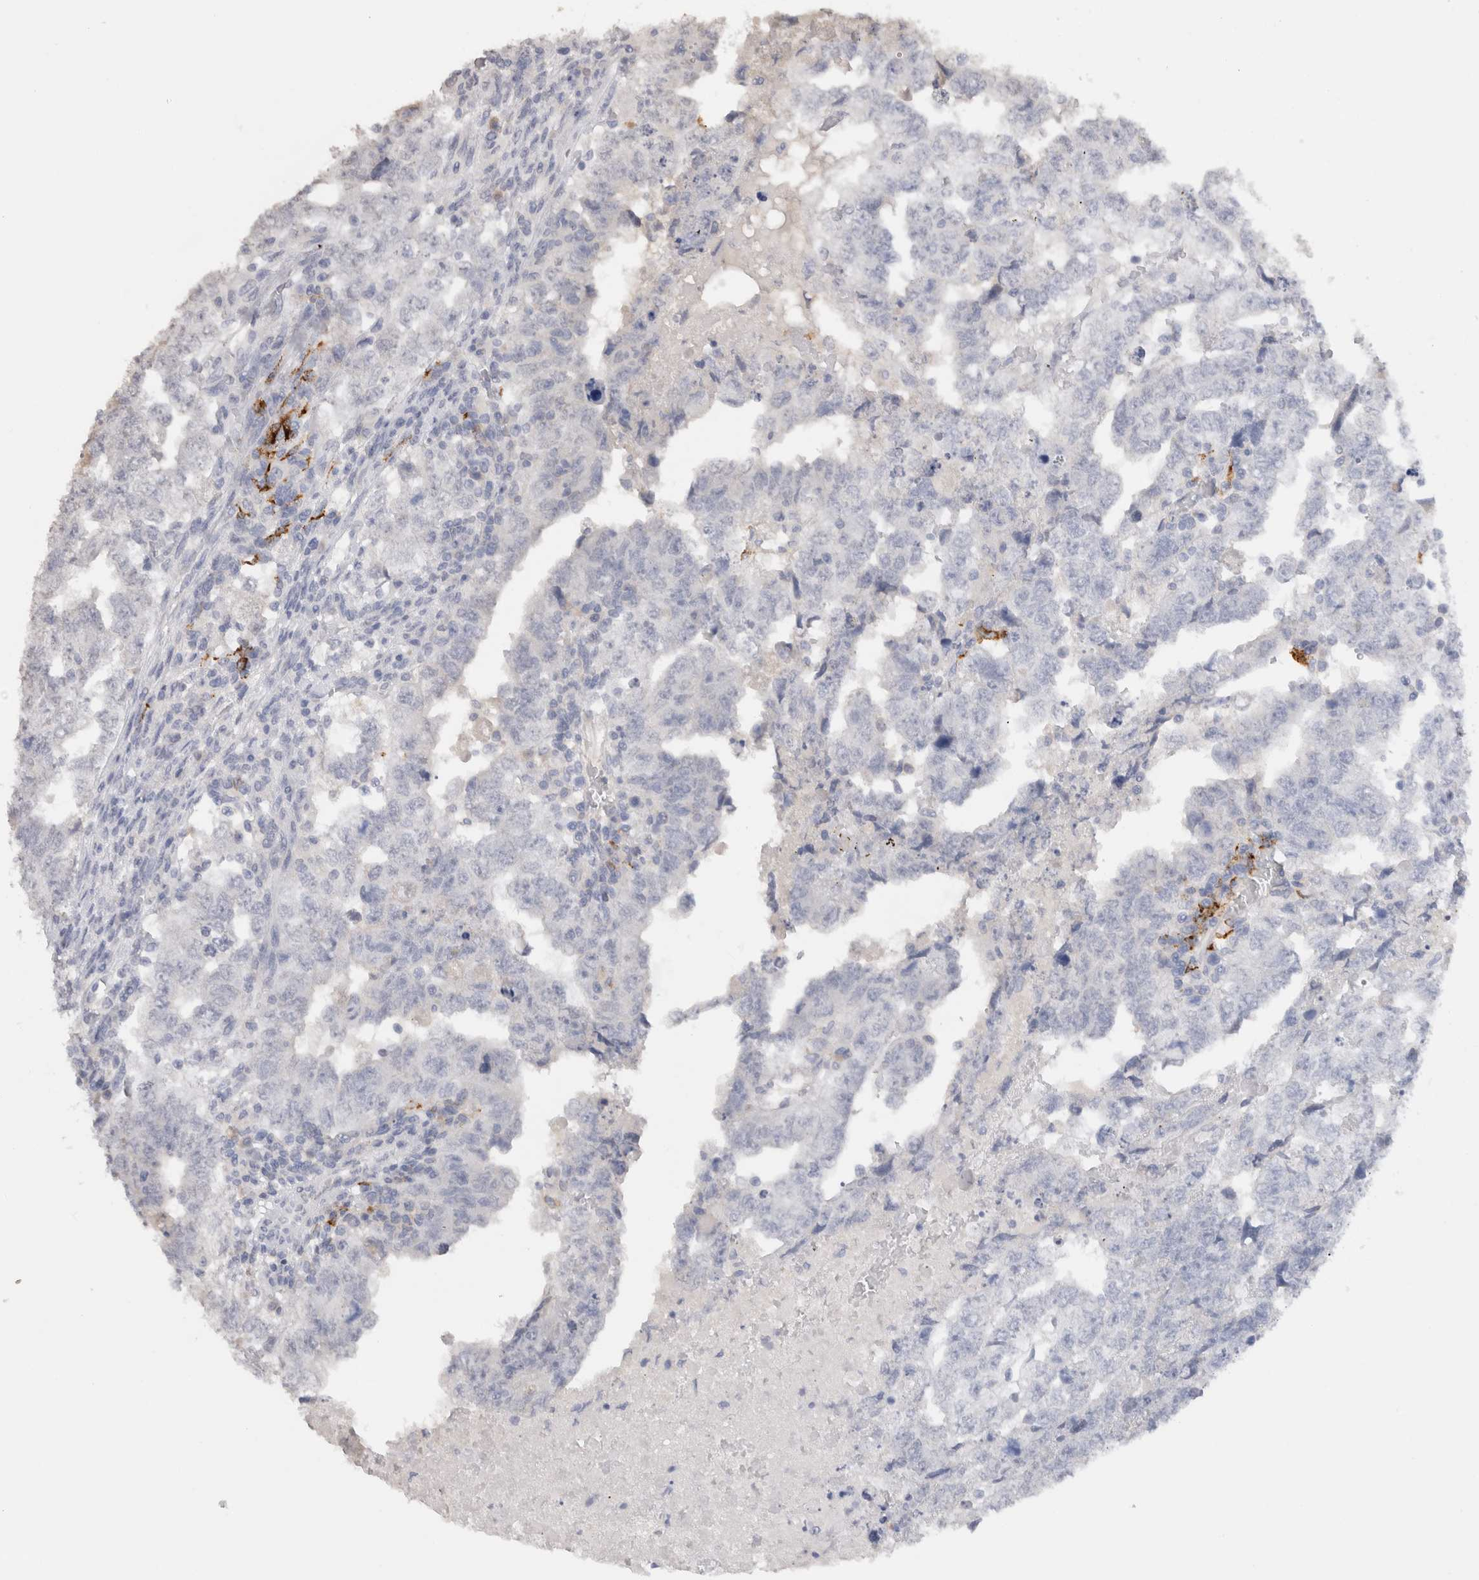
{"staining": {"intensity": "negative", "quantity": "none", "location": "none"}, "tissue": "testis cancer", "cell_type": "Tumor cells", "image_type": "cancer", "snomed": [{"axis": "morphology", "description": "Carcinoma, Embryonal, NOS"}, {"axis": "topography", "description": "Testis"}], "caption": "High power microscopy histopathology image of an immunohistochemistry histopathology image of testis cancer (embryonal carcinoma), revealing no significant expression in tumor cells. (Stains: DAB immunohistochemistry with hematoxylin counter stain, Microscopy: brightfield microscopy at high magnification).", "gene": "LAMP3", "patient": {"sex": "male", "age": 36}}